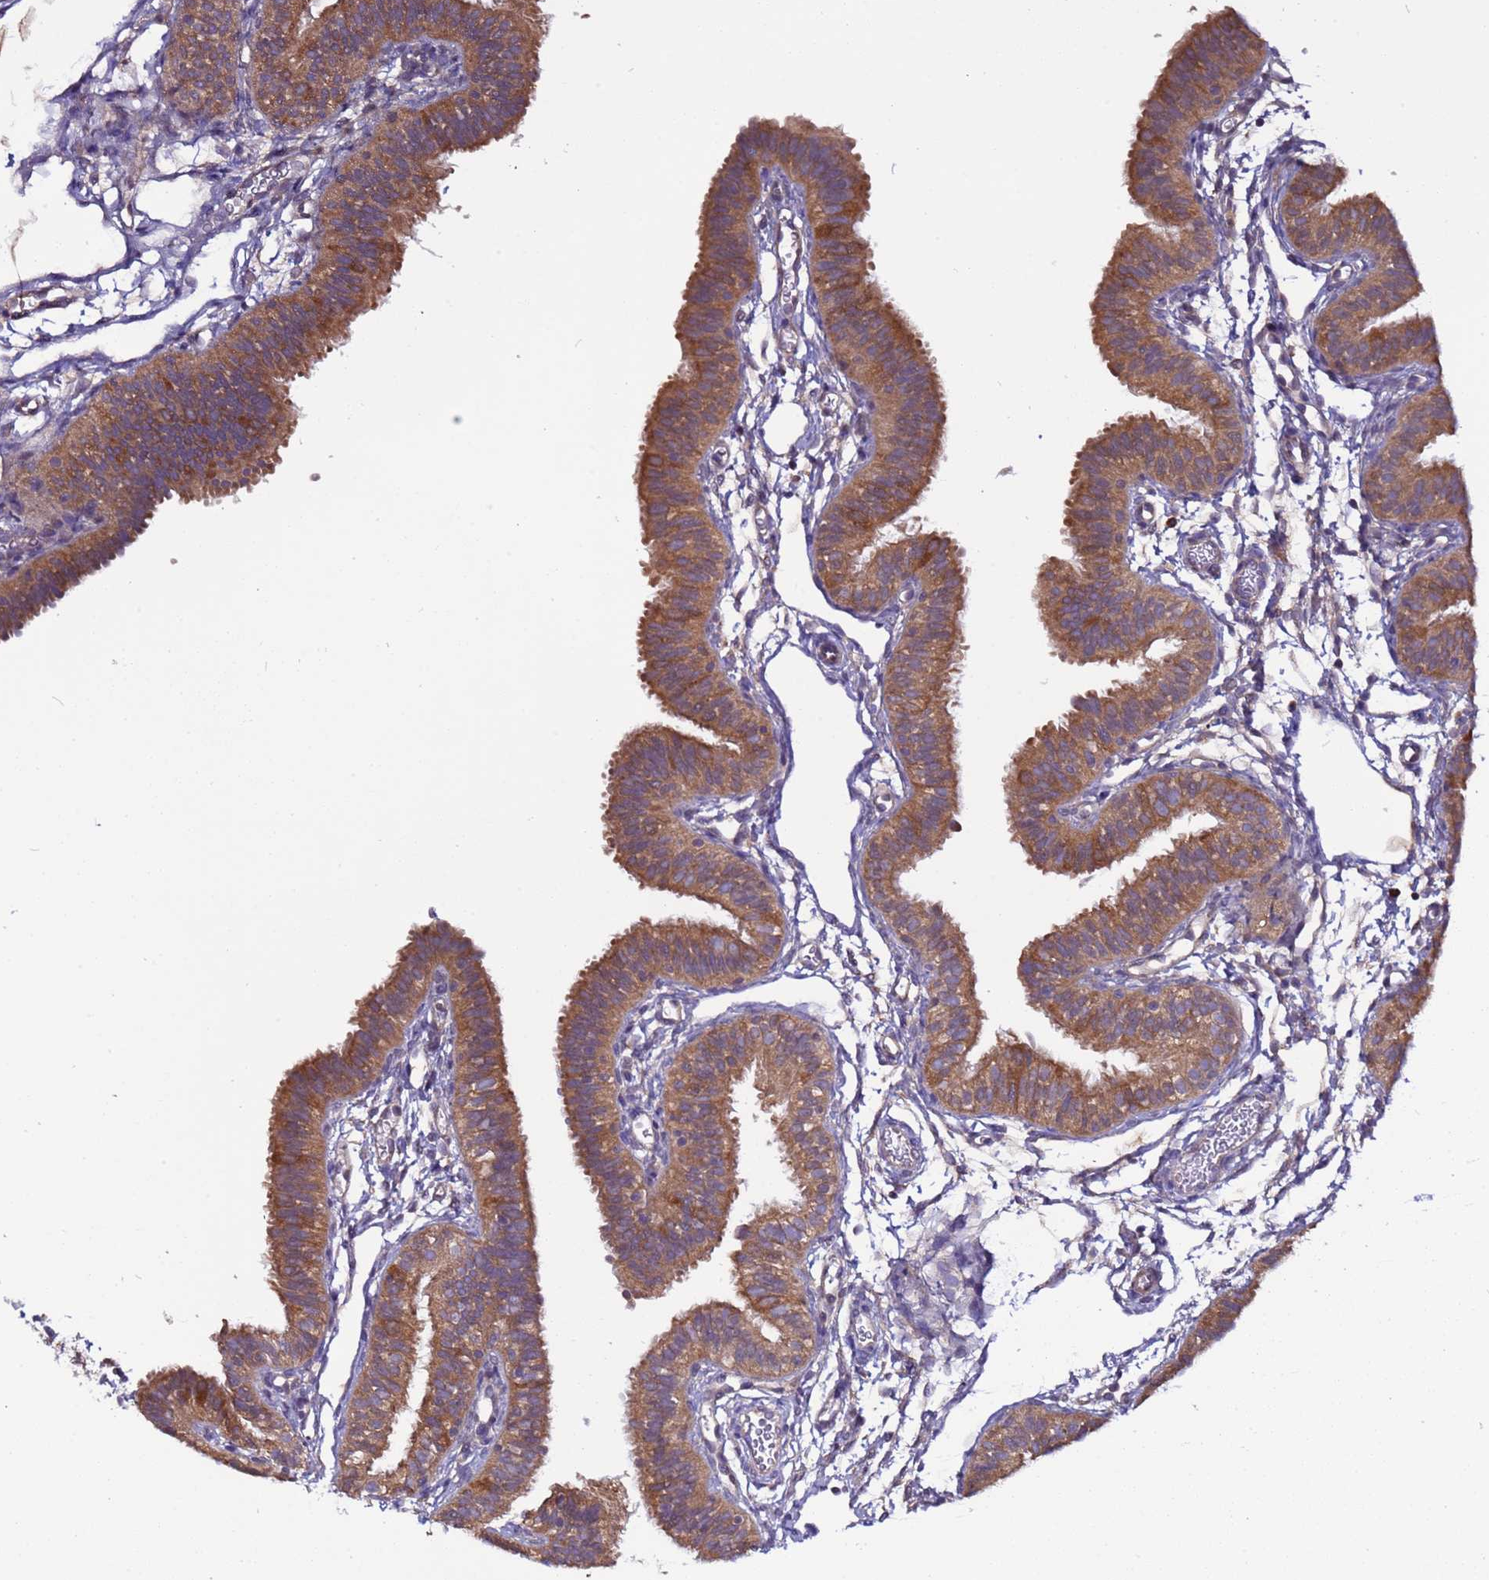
{"staining": {"intensity": "moderate", "quantity": ">75%", "location": "cytoplasmic/membranous"}, "tissue": "fallopian tube", "cell_type": "Glandular cells", "image_type": "normal", "snomed": [{"axis": "morphology", "description": "Normal tissue, NOS"}, {"axis": "topography", "description": "Fallopian tube"}], "caption": "Immunohistochemistry (IHC) staining of normal fallopian tube, which shows medium levels of moderate cytoplasmic/membranous expression in about >75% of glandular cells indicating moderate cytoplasmic/membranous protein positivity. The staining was performed using DAB (3,3'-diaminobenzidine) (brown) for protein detection and nuclei were counterstained in hematoxylin (blue).", "gene": "ELMOD2", "patient": {"sex": "female", "age": 35}}